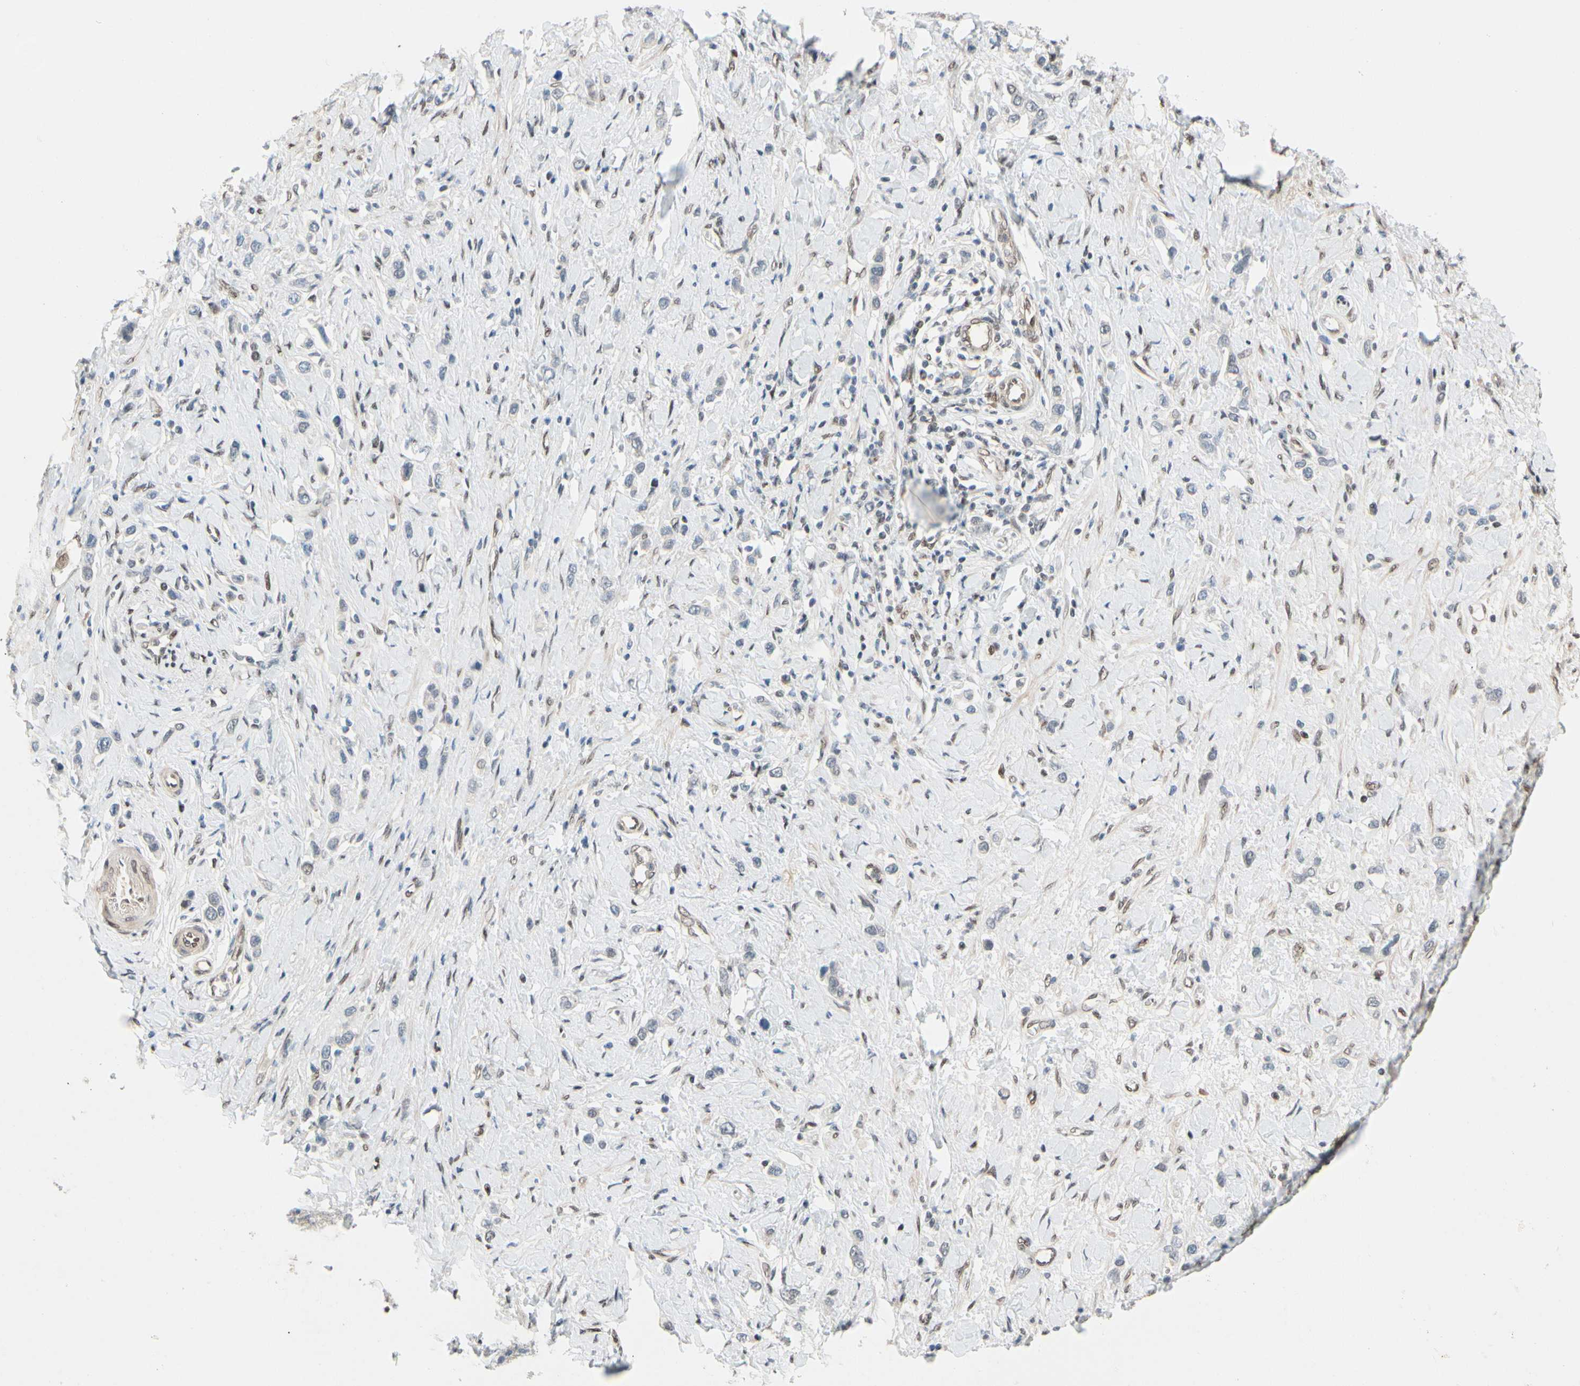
{"staining": {"intensity": "weak", "quantity": "<25%", "location": "nuclear"}, "tissue": "stomach cancer", "cell_type": "Tumor cells", "image_type": "cancer", "snomed": [{"axis": "morphology", "description": "Normal tissue, NOS"}, {"axis": "morphology", "description": "Adenocarcinoma, NOS"}, {"axis": "topography", "description": "Stomach, upper"}, {"axis": "topography", "description": "Stomach"}], "caption": "High power microscopy micrograph of an immunohistochemistry image of stomach adenocarcinoma, revealing no significant expression in tumor cells.", "gene": "TAF4", "patient": {"sex": "female", "age": 65}}